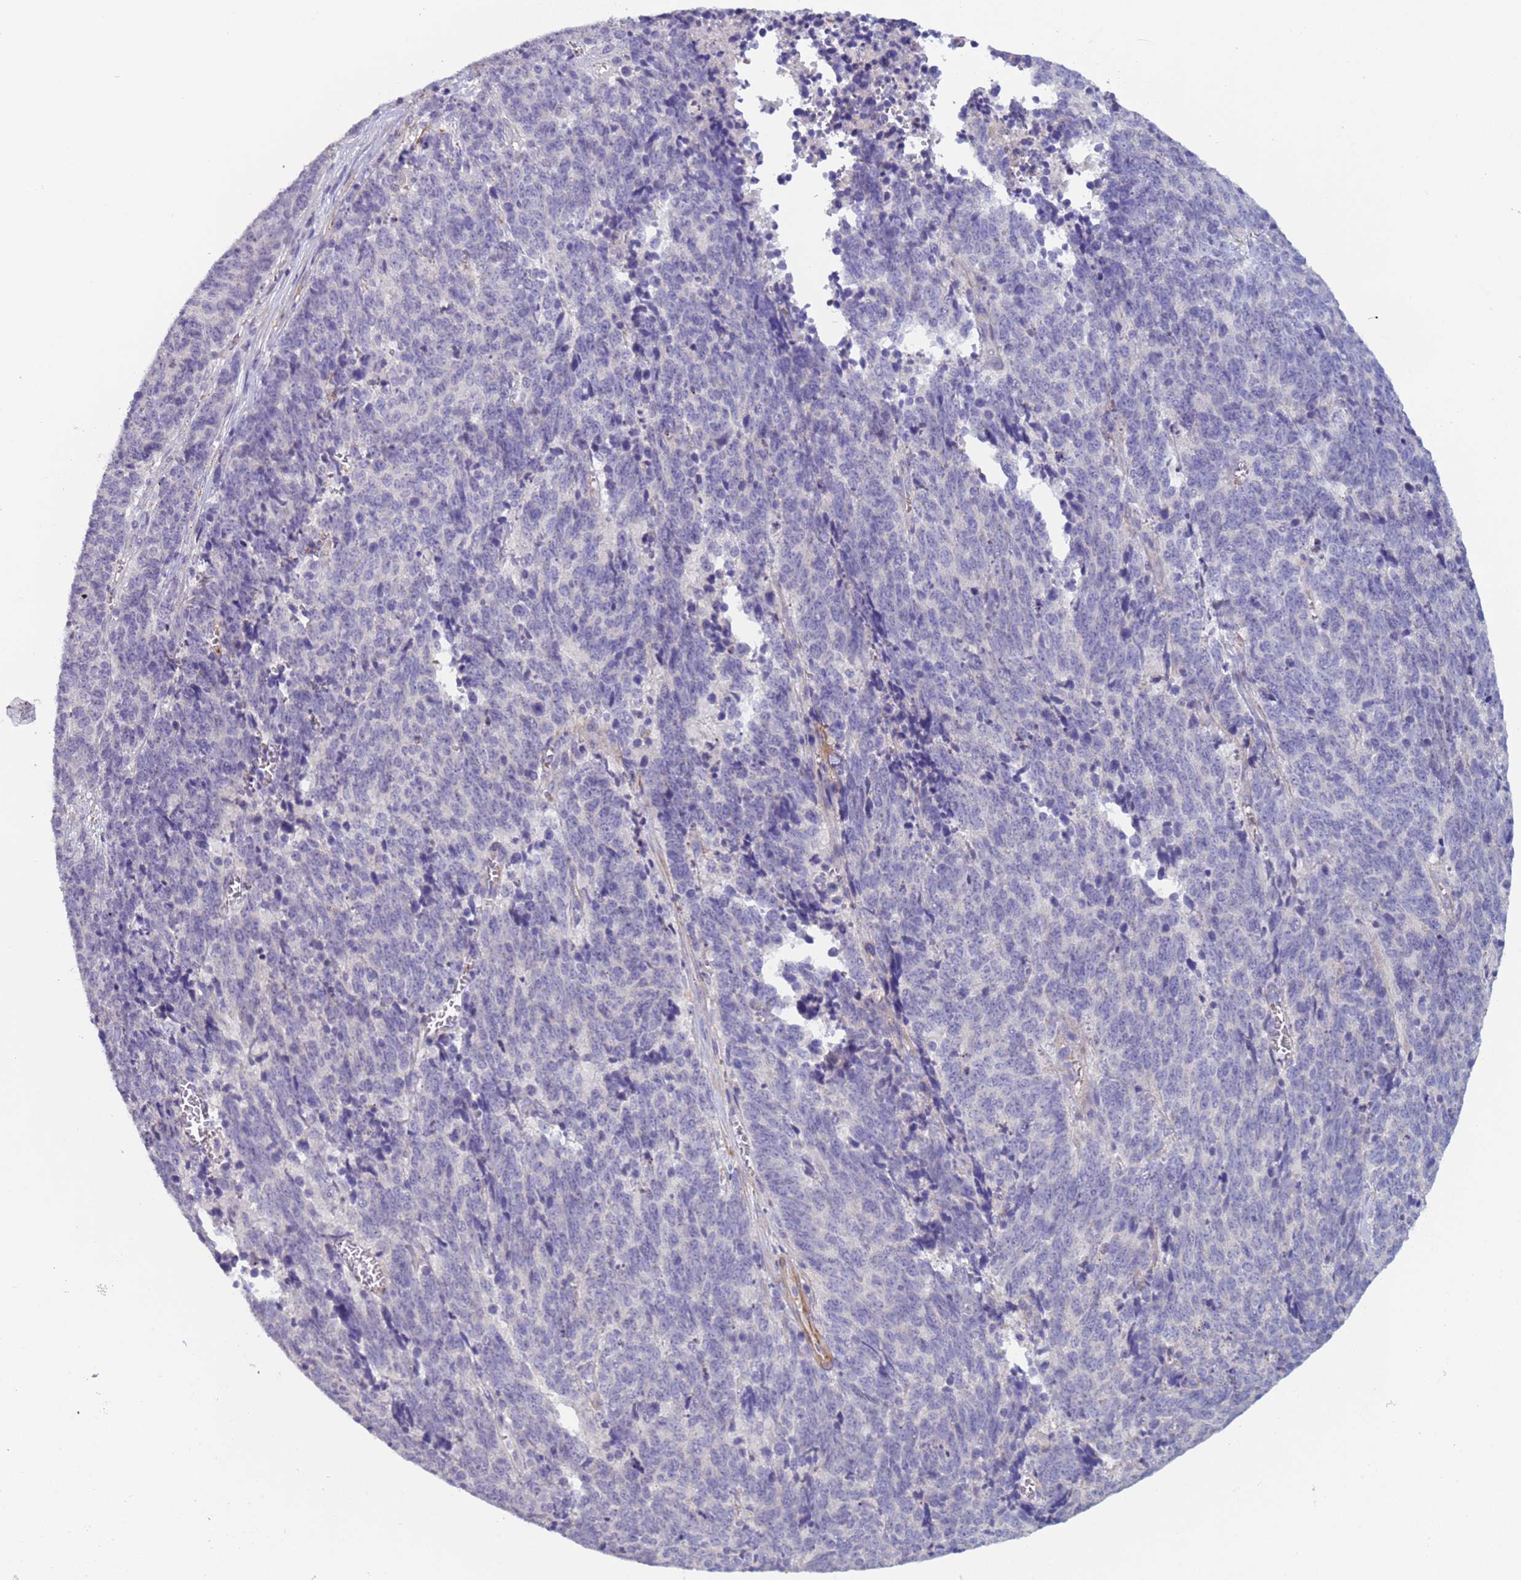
{"staining": {"intensity": "negative", "quantity": "none", "location": "none"}, "tissue": "cervical cancer", "cell_type": "Tumor cells", "image_type": "cancer", "snomed": [{"axis": "morphology", "description": "Squamous cell carcinoma, NOS"}, {"axis": "topography", "description": "Cervix"}], "caption": "An immunohistochemistry histopathology image of cervical cancer (squamous cell carcinoma) is shown. There is no staining in tumor cells of cervical cancer (squamous cell carcinoma).", "gene": "KBTBD3", "patient": {"sex": "female", "age": 29}}